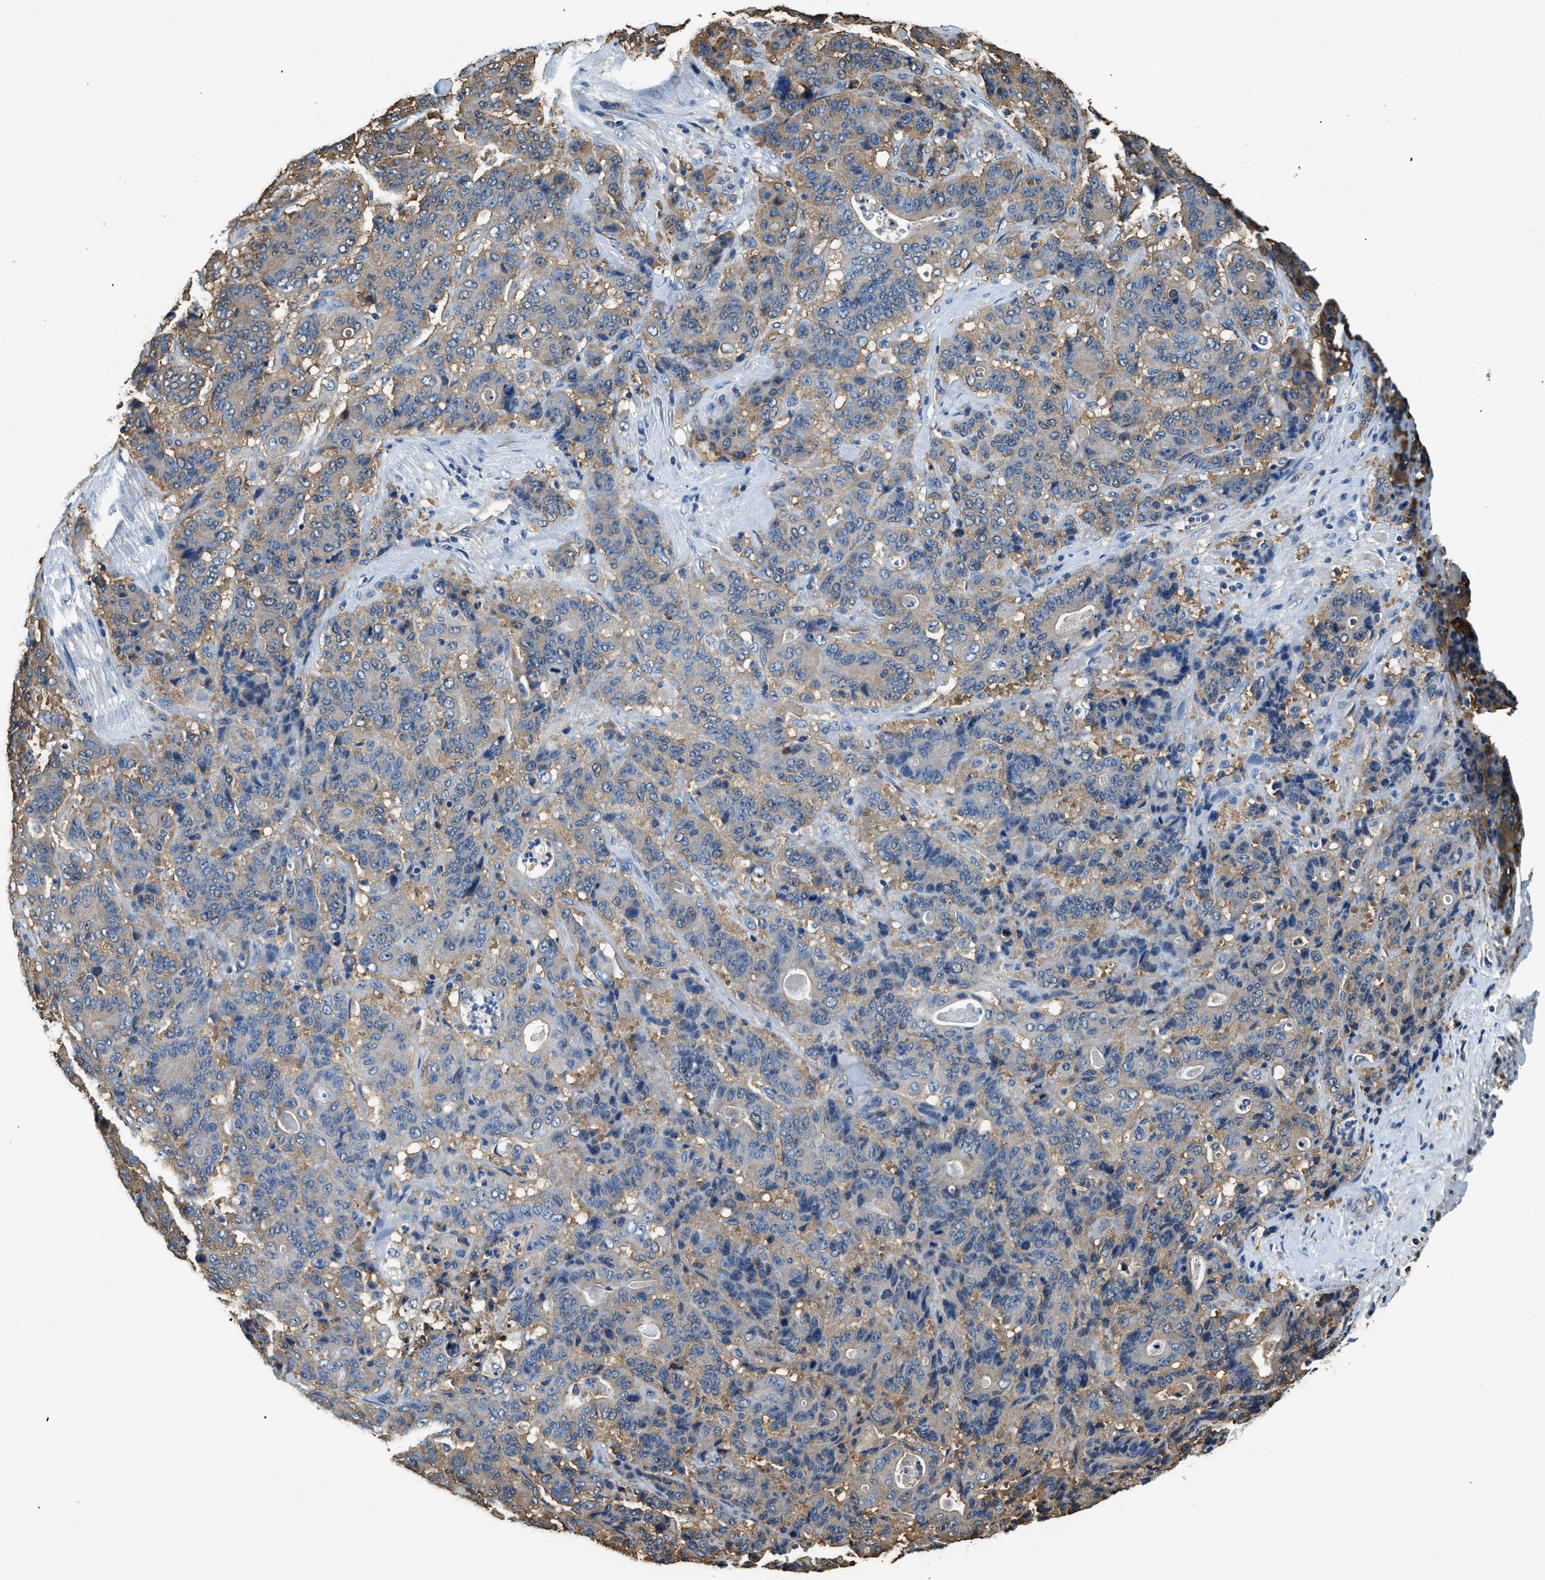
{"staining": {"intensity": "moderate", "quantity": "25%-75%", "location": "cytoplasmic/membranous"}, "tissue": "stomach cancer", "cell_type": "Tumor cells", "image_type": "cancer", "snomed": [{"axis": "morphology", "description": "Adenocarcinoma, NOS"}, {"axis": "topography", "description": "Stomach"}], "caption": "Immunohistochemistry micrograph of neoplastic tissue: human stomach cancer stained using immunohistochemistry (IHC) demonstrates medium levels of moderate protein expression localized specifically in the cytoplasmic/membranous of tumor cells, appearing as a cytoplasmic/membranous brown color.", "gene": "PPP2R1B", "patient": {"sex": "female", "age": 73}}